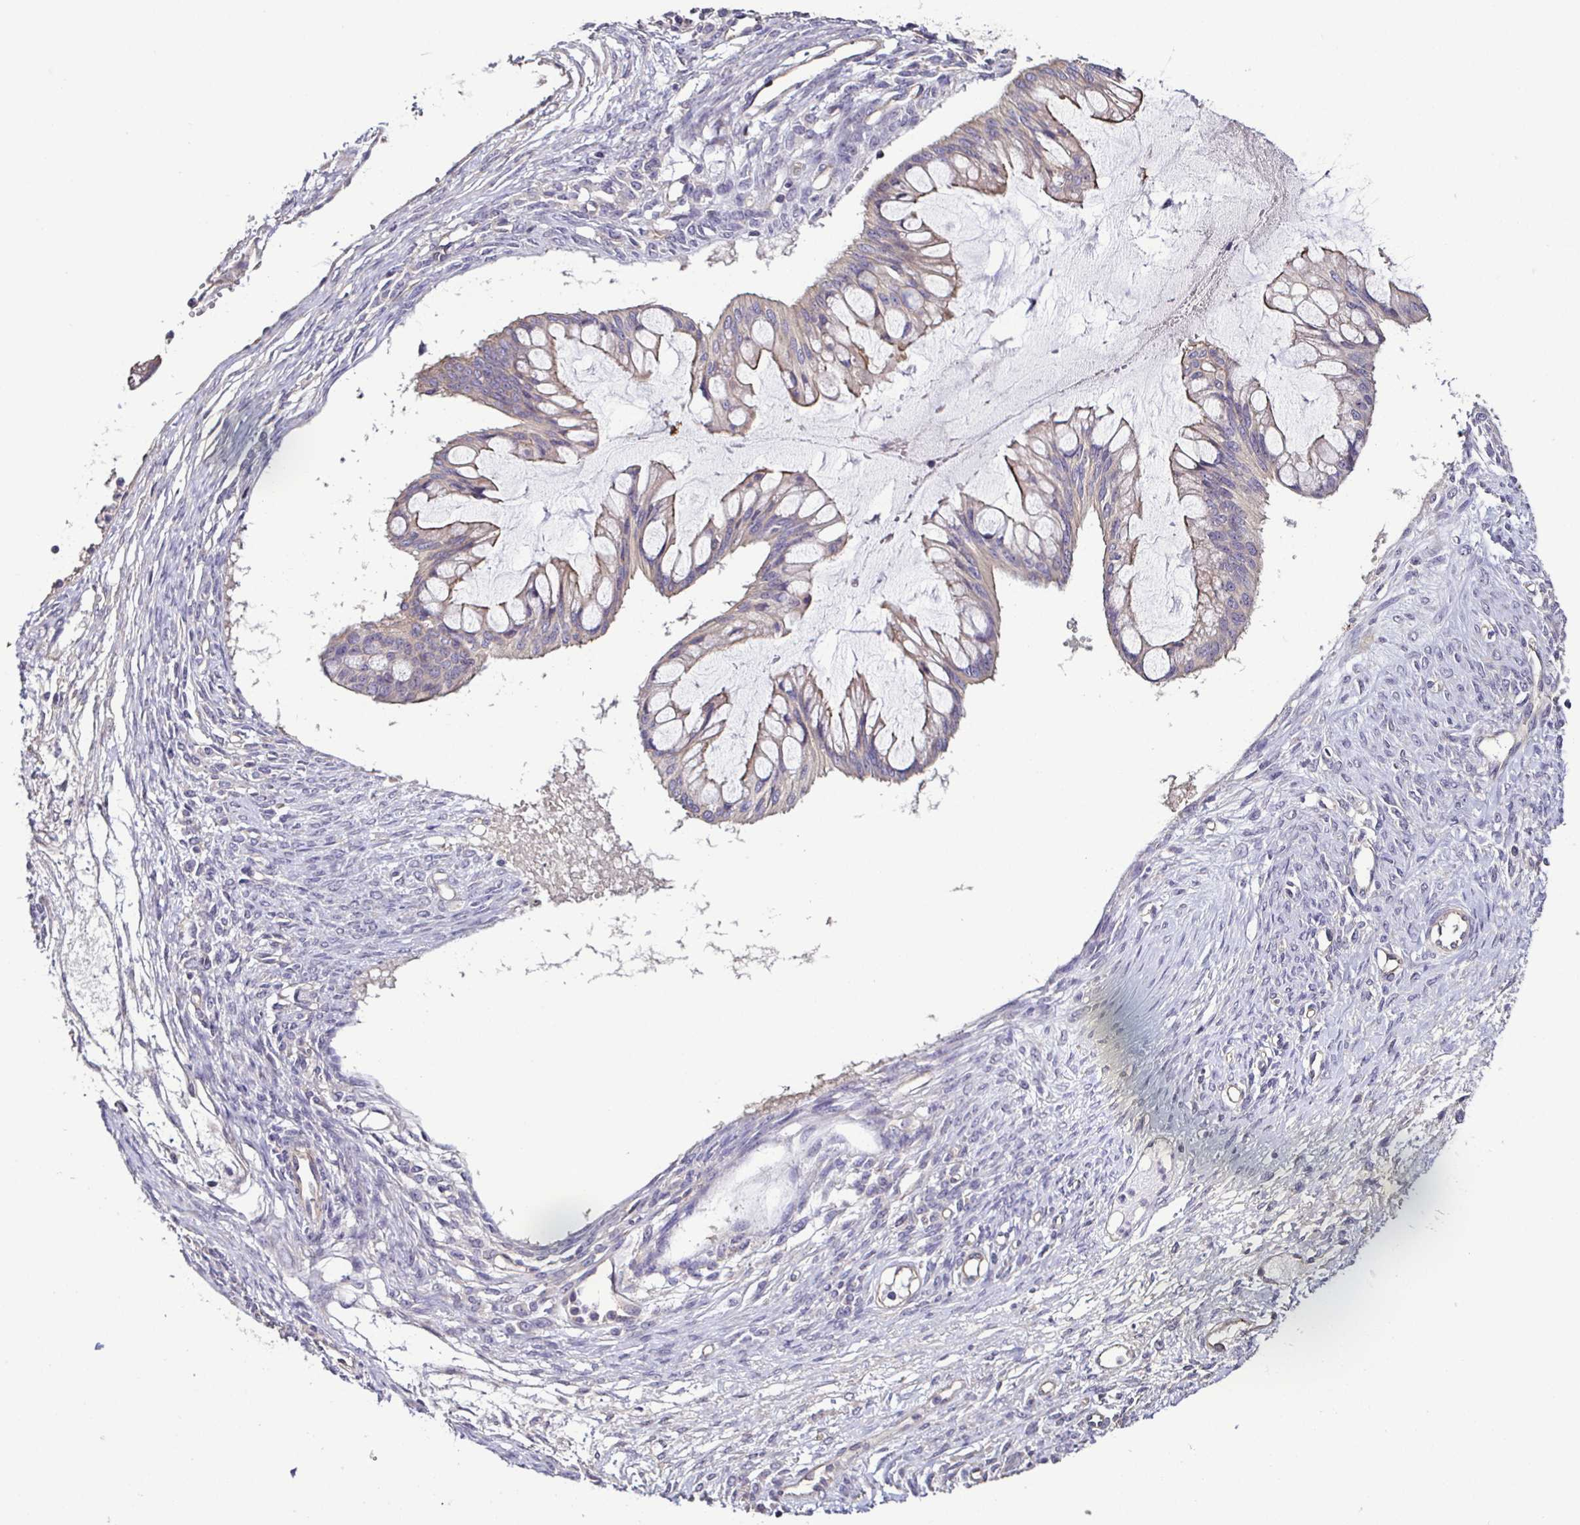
{"staining": {"intensity": "weak", "quantity": "<25%", "location": "cytoplasmic/membranous"}, "tissue": "ovarian cancer", "cell_type": "Tumor cells", "image_type": "cancer", "snomed": [{"axis": "morphology", "description": "Cystadenocarcinoma, mucinous, NOS"}, {"axis": "topography", "description": "Ovary"}], "caption": "IHC image of human ovarian cancer stained for a protein (brown), which reveals no staining in tumor cells.", "gene": "LMOD2", "patient": {"sex": "female", "age": 73}}